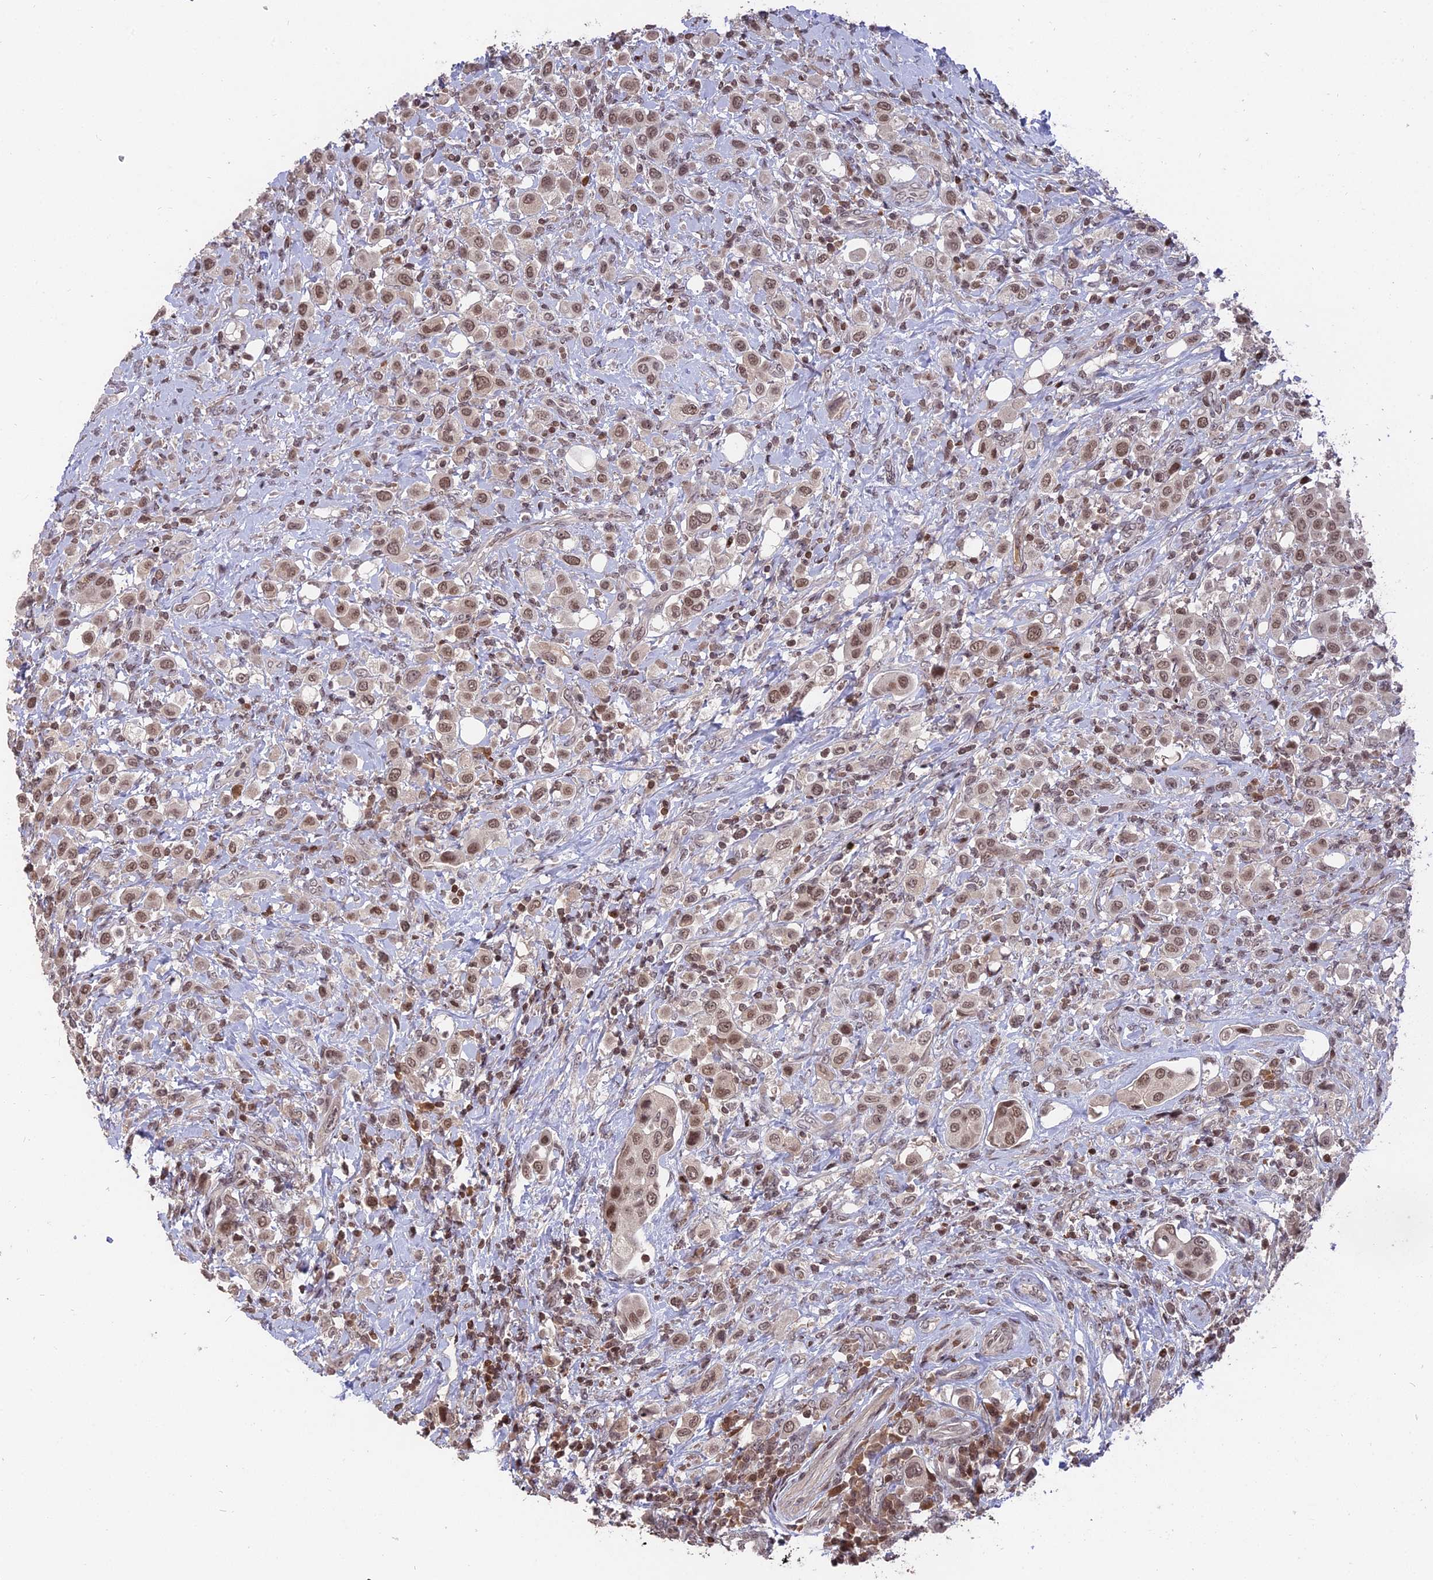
{"staining": {"intensity": "weak", "quantity": ">75%", "location": "nuclear"}, "tissue": "urothelial cancer", "cell_type": "Tumor cells", "image_type": "cancer", "snomed": [{"axis": "morphology", "description": "Urothelial carcinoma, High grade"}, {"axis": "topography", "description": "Urinary bladder"}], "caption": "High-power microscopy captured an immunohistochemistry (IHC) photomicrograph of high-grade urothelial carcinoma, revealing weak nuclear staining in approximately >75% of tumor cells.", "gene": "NR1H3", "patient": {"sex": "male", "age": 50}}